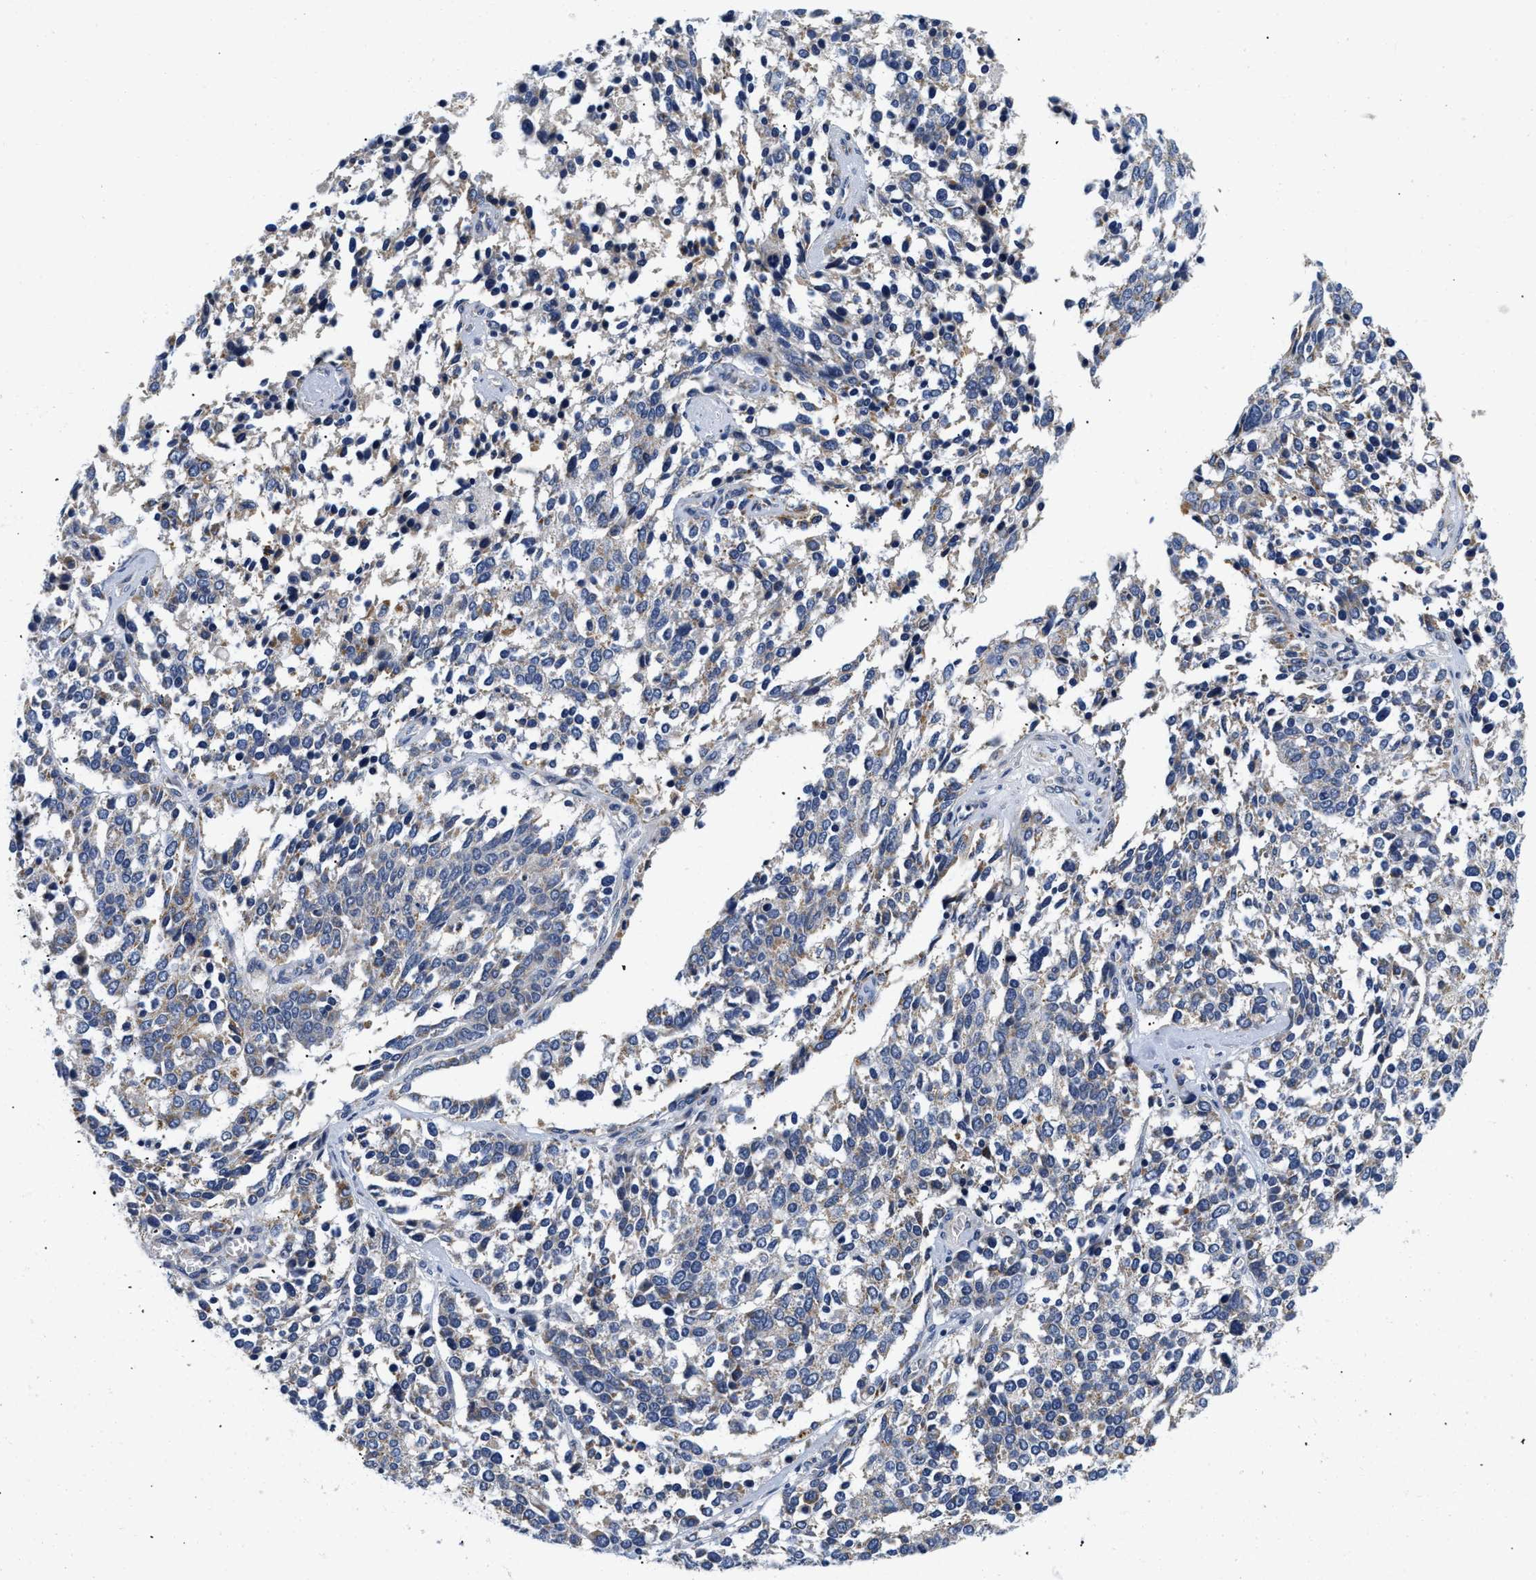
{"staining": {"intensity": "negative", "quantity": "none", "location": "none"}, "tissue": "ovarian cancer", "cell_type": "Tumor cells", "image_type": "cancer", "snomed": [{"axis": "morphology", "description": "Cystadenocarcinoma, serous, NOS"}, {"axis": "topography", "description": "Ovary"}], "caption": "Tumor cells show no significant protein staining in ovarian serous cystadenocarcinoma. (Immunohistochemistry (ihc), brightfield microscopy, high magnification).", "gene": "PDP1", "patient": {"sex": "female", "age": 44}}